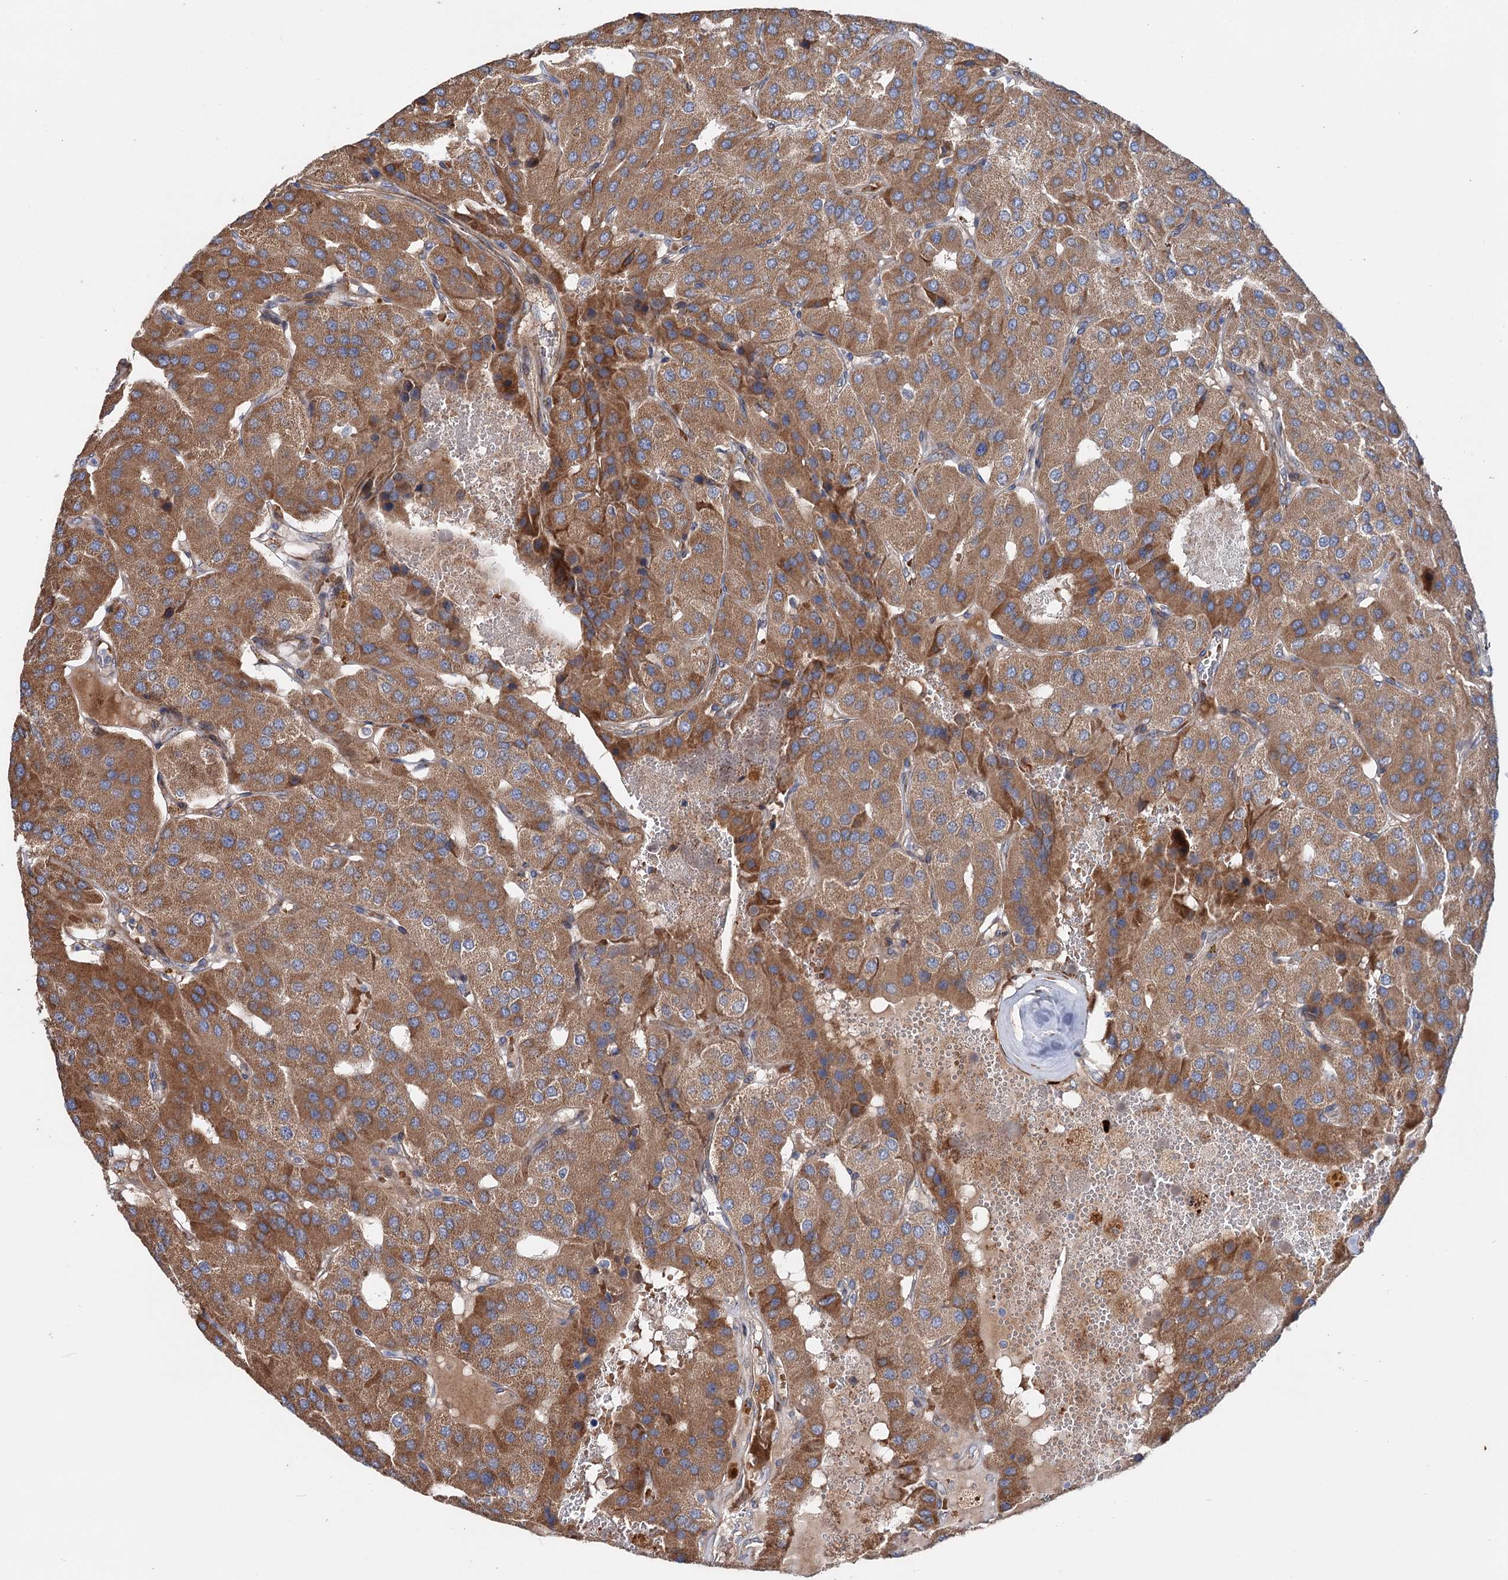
{"staining": {"intensity": "moderate", "quantity": ">75%", "location": "cytoplasmic/membranous"}, "tissue": "parathyroid gland", "cell_type": "Glandular cells", "image_type": "normal", "snomed": [{"axis": "morphology", "description": "Normal tissue, NOS"}, {"axis": "morphology", "description": "Adenoma, NOS"}, {"axis": "topography", "description": "Parathyroid gland"}], "caption": "A brown stain highlights moderate cytoplasmic/membranous staining of a protein in glandular cells of unremarkable human parathyroid gland.", "gene": "PTDSS2", "patient": {"sex": "female", "age": 86}}